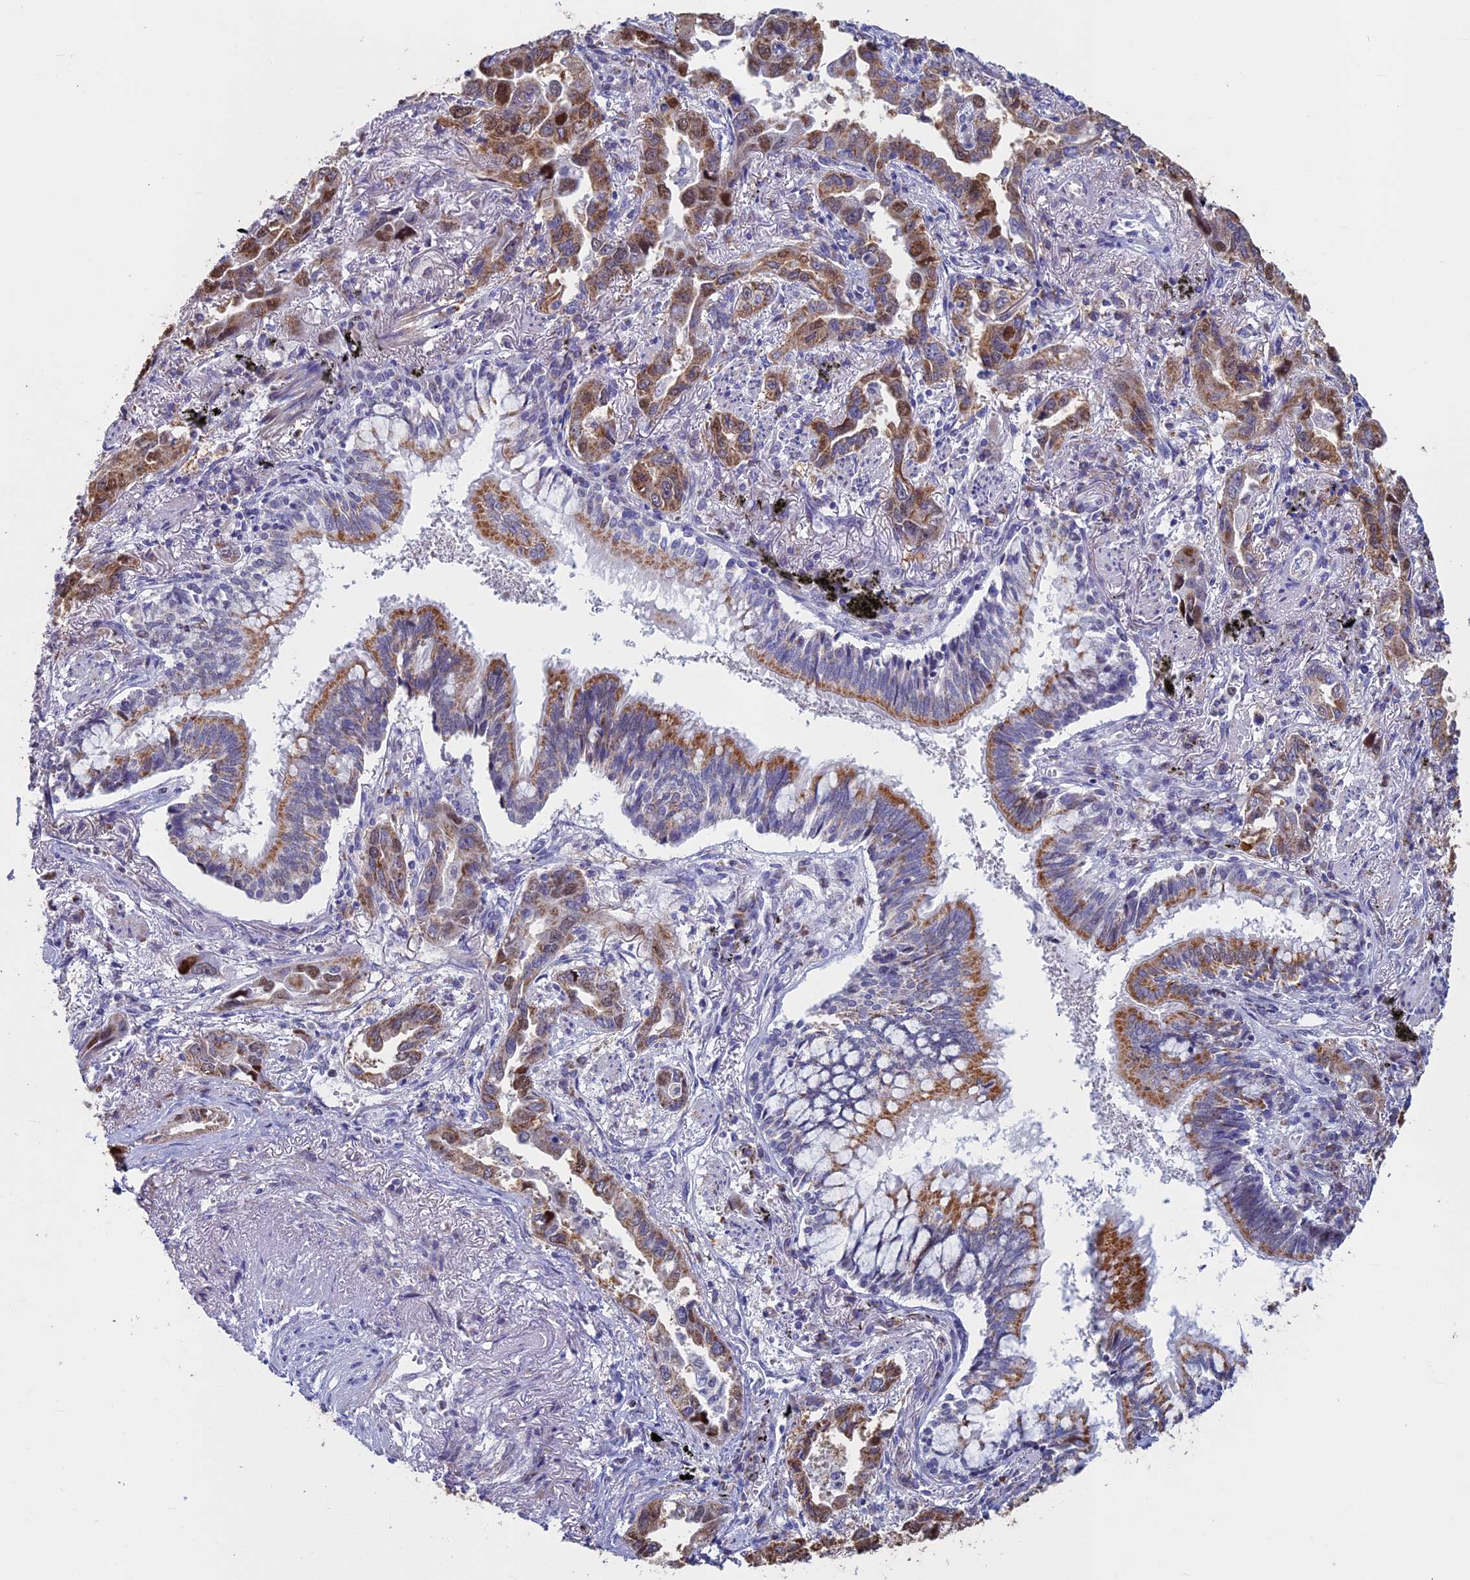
{"staining": {"intensity": "moderate", "quantity": ">75%", "location": "cytoplasmic/membranous"}, "tissue": "lung cancer", "cell_type": "Tumor cells", "image_type": "cancer", "snomed": [{"axis": "morphology", "description": "Adenocarcinoma, NOS"}, {"axis": "topography", "description": "Lung"}], "caption": "Adenocarcinoma (lung) tissue displays moderate cytoplasmic/membranous expression in about >75% of tumor cells (IHC, brightfield microscopy, high magnification).", "gene": "ACSS1", "patient": {"sex": "male", "age": 67}}